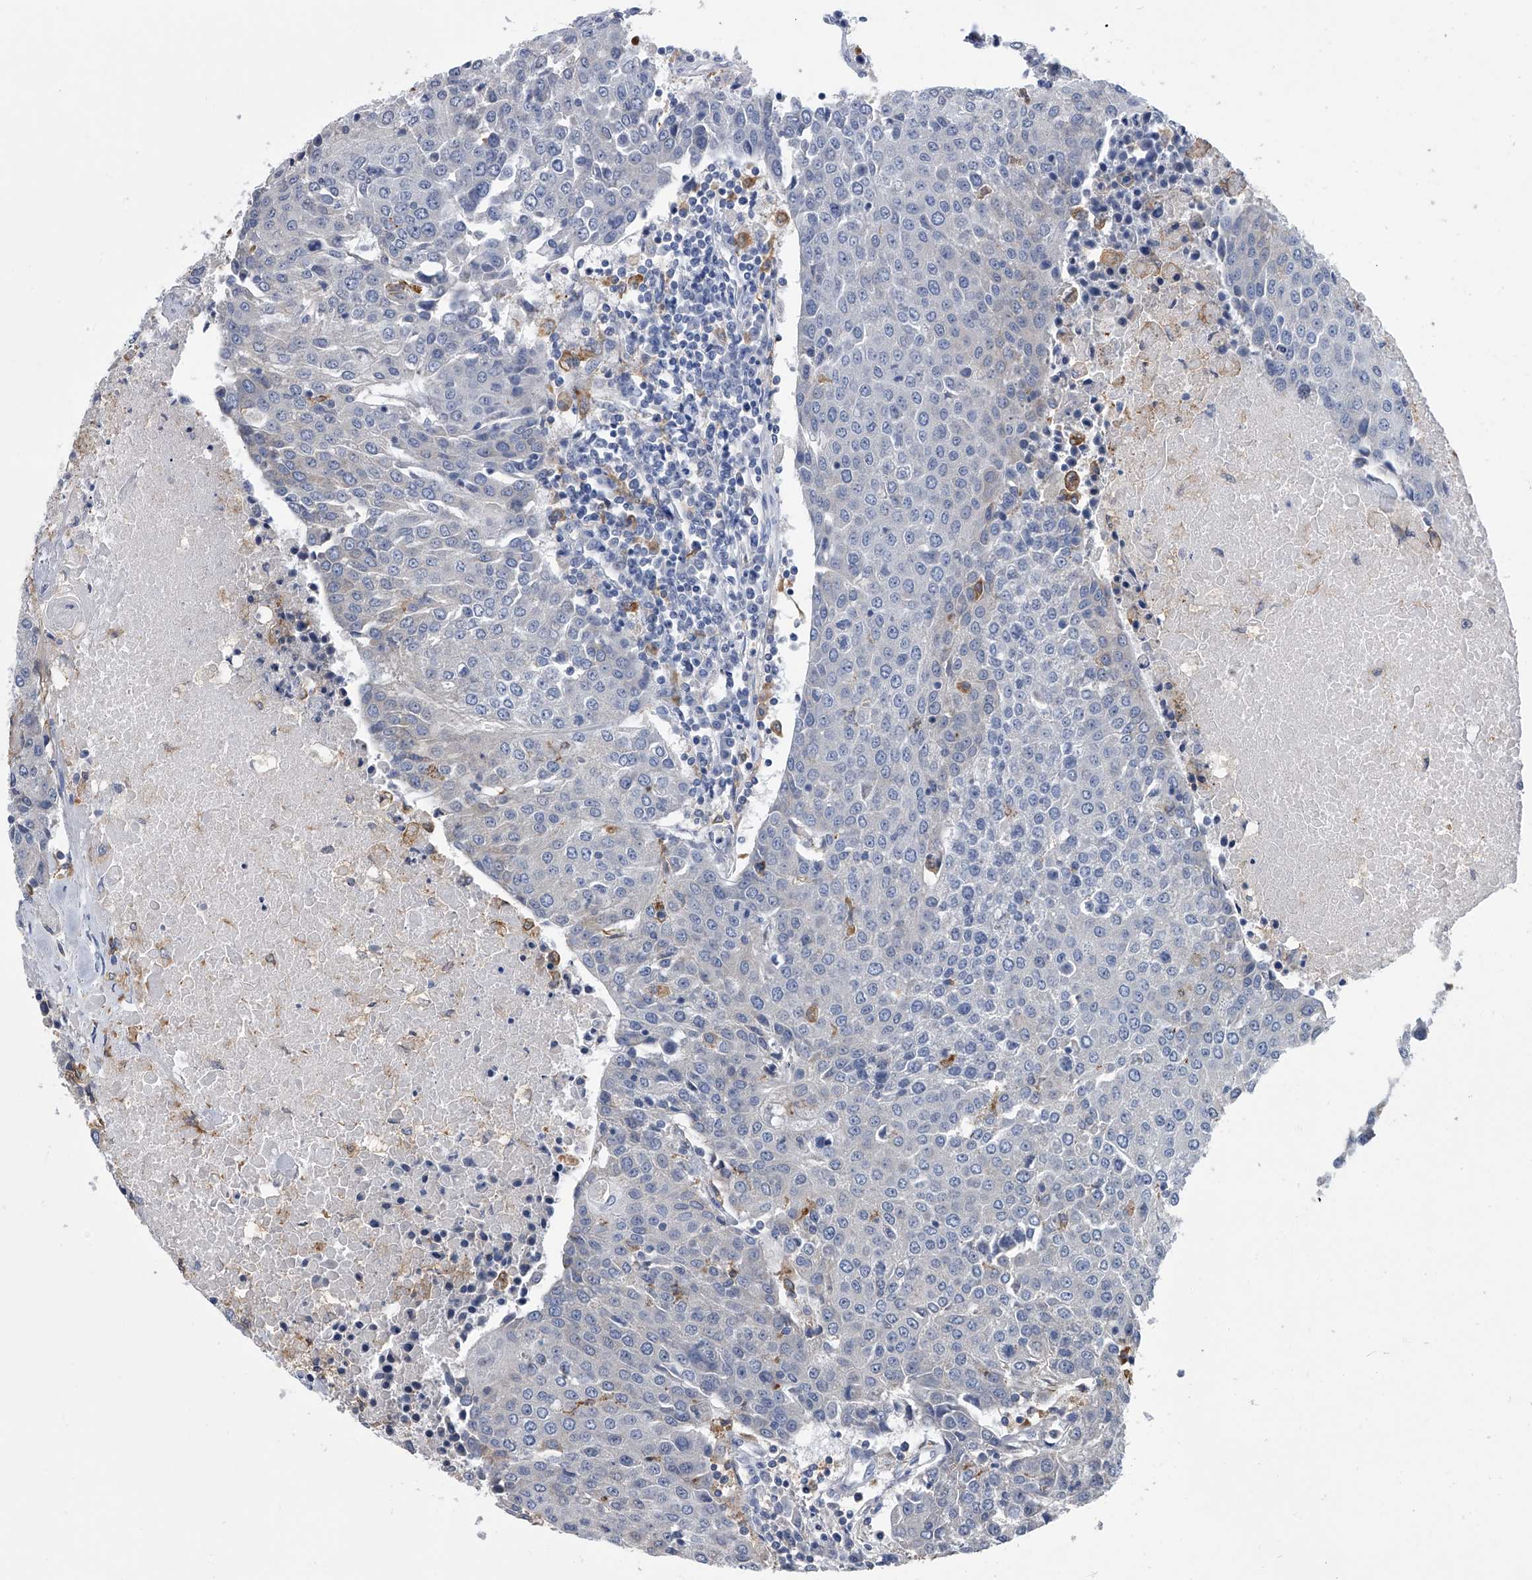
{"staining": {"intensity": "negative", "quantity": "none", "location": "none"}, "tissue": "urothelial cancer", "cell_type": "Tumor cells", "image_type": "cancer", "snomed": [{"axis": "morphology", "description": "Urothelial carcinoma, High grade"}, {"axis": "topography", "description": "Urinary bladder"}], "caption": "DAB (3,3'-diaminobenzidine) immunohistochemical staining of human high-grade urothelial carcinoma shows no significant expression in tumor cells.", "gene": "MAP4K3", "patient": {"sex": "female", "age": 85}}